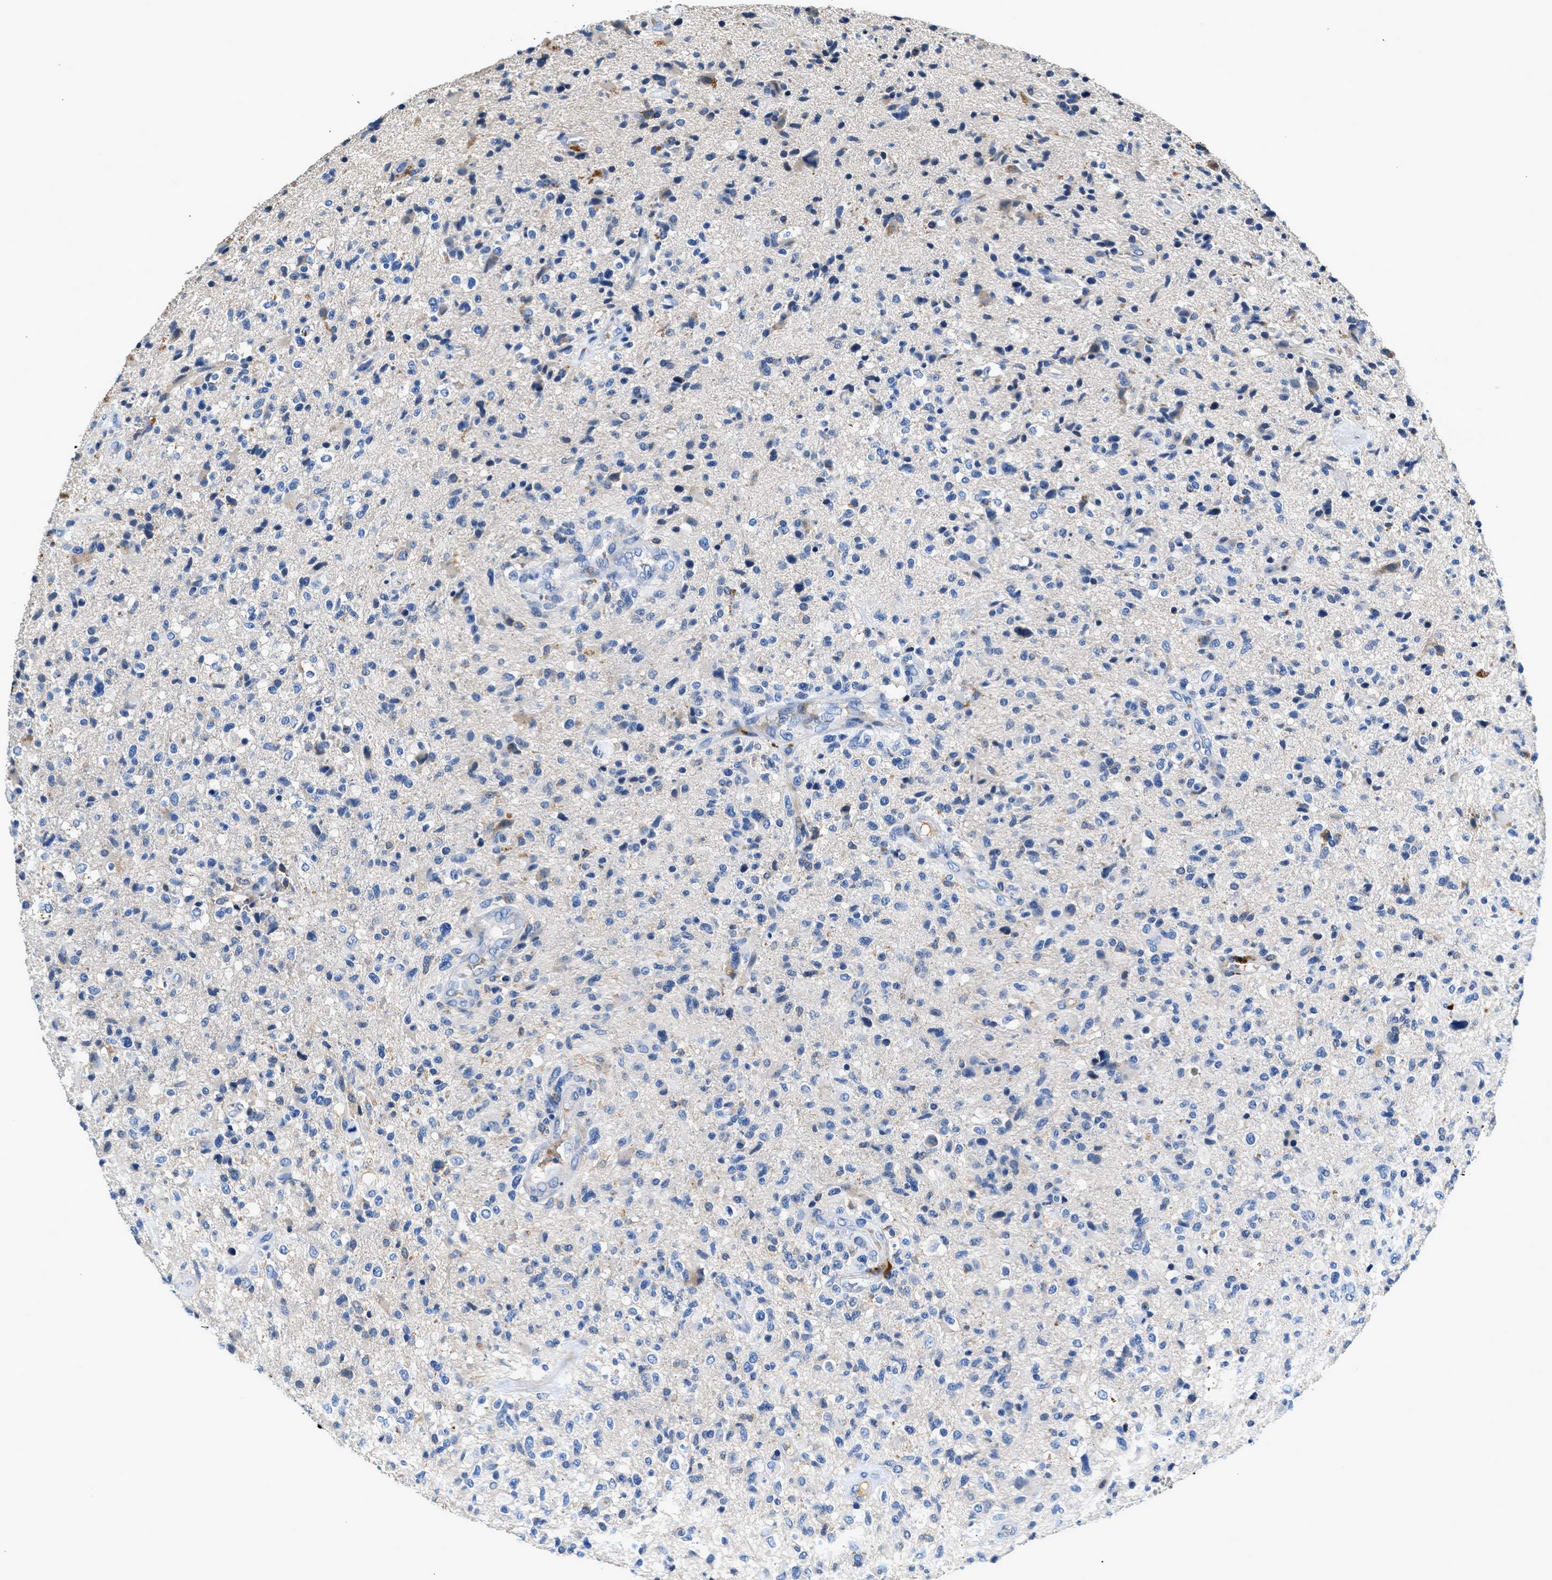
{"staining": {"intensity": "negative", "quantity": "none", "location": "none"}, "tissue": "glioma", "cell_type": "Tumor cells", "image_type": "cancer", "snomed": [{"axis": "morphology", "description": "Glioma, malignant, High grade"}, {"axis": "topography", "description": "Brain"}], "caption": "Protein analysis of malignant glioma (high-grade) exhibits no significant staining in tumor cells.", "gene": "RWDD2B", "patient": {"sex": "male", "age": 72}}